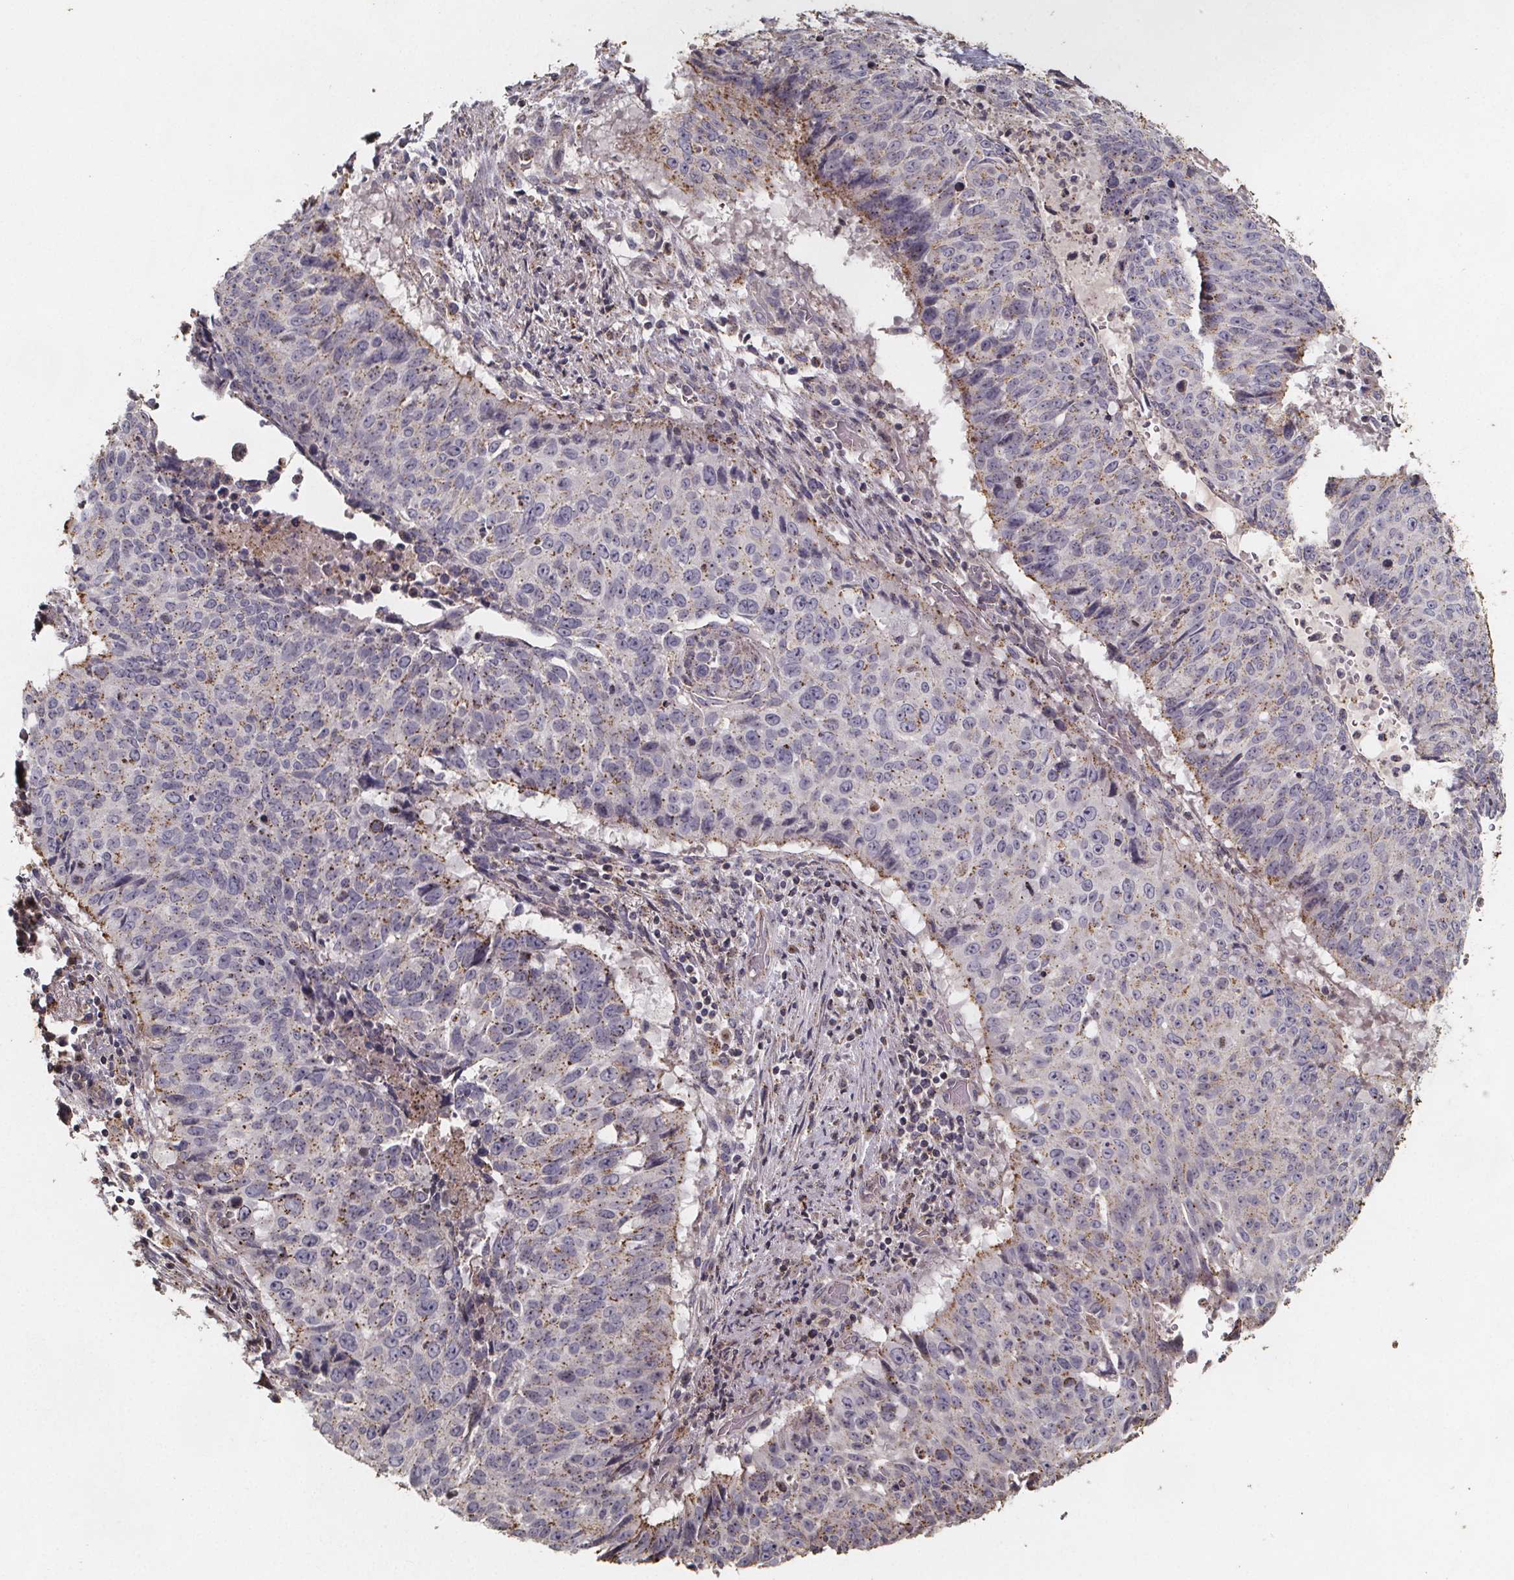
{"staining": {"intensity": "moderate", "quantity": "25%-75%", "location": "cytoplasmic/membranous"}, "tissue": "lung cancer", "cell_type": "Tumor cells", "image_type": "cancer", "snomed": [{"axis": "morphology", "description": "Normal tissue, NOS"}, {"axis": "morphology", "description": "Squamous cell carcinoma, NOS"}, {"axis": "topography", "description": "Bronchus"}, {"axis": "topography", "description": "Lung"}], "caption": "IHC (DAB) staining of lung cancer exhibits moderate cytoplasmic/membranous protein expression in about 25%-75% of tumor cells.", "gene": "ZNF879", "patient": {"sex": "male", "age": 64}}